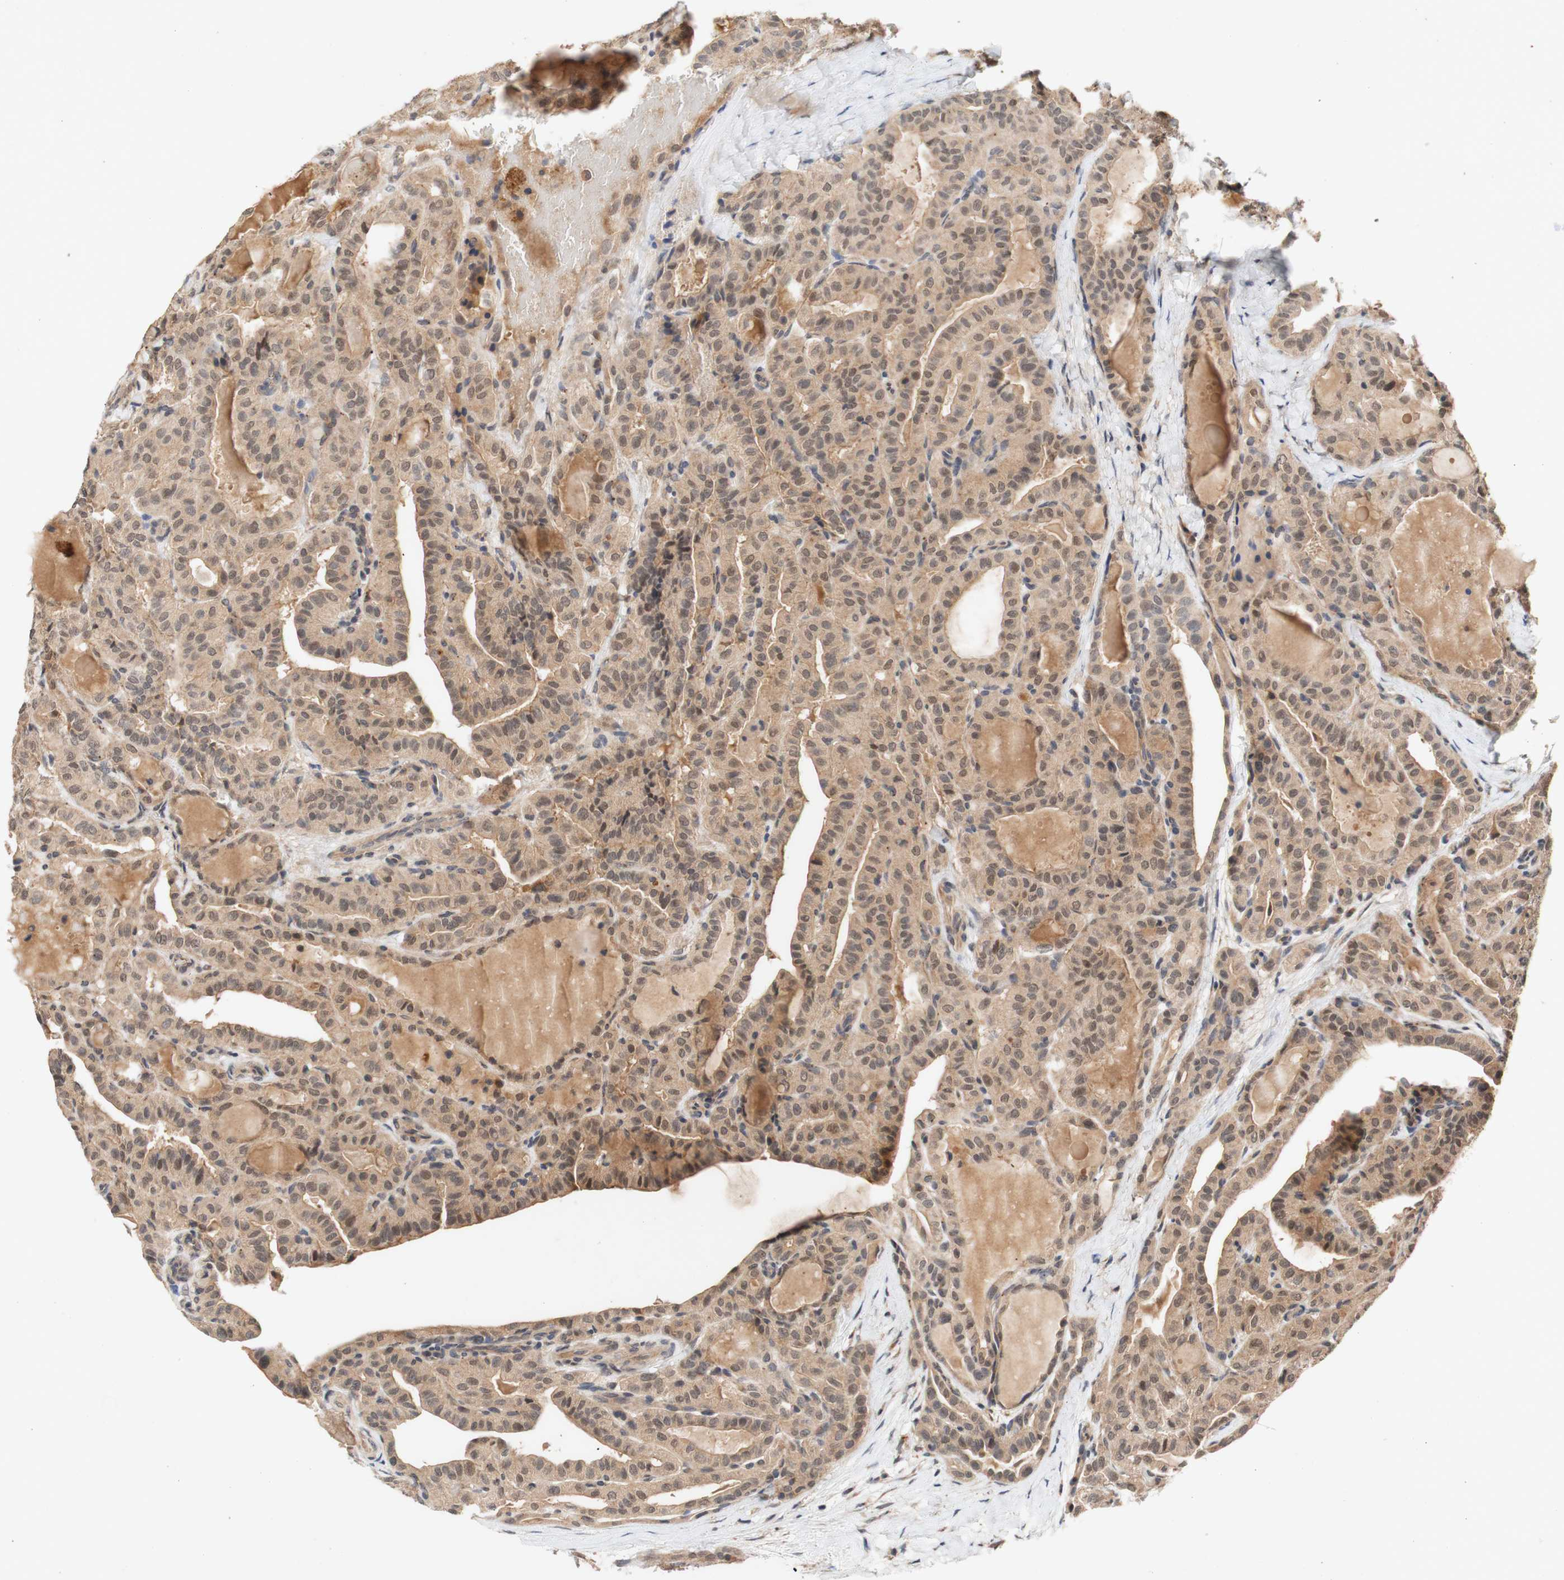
{"staining": {"intensity": "moderate", "quantity": ">75%", "location": "cytoplasmic/membranous,nuclear"}, "tissue": "thyroid cancer", "cell_type": "Tumor cells", "image_type": "cancer", "snomed": [{"axis": "morphology", "description": "Papillary adenocarcinoma, NOS"}, {"axis": "topography", "description": "Thyroid gland"}], "caption": "Immunohistochemistry of thyroid papillary adenocarcinoma exhibits medium levels of moderate cytoplasmic/membranous and nuclear staining in approximately >75% of tumor cells.", "gene": "PIN1", "patient": {"sex": "male", "age": 77}}